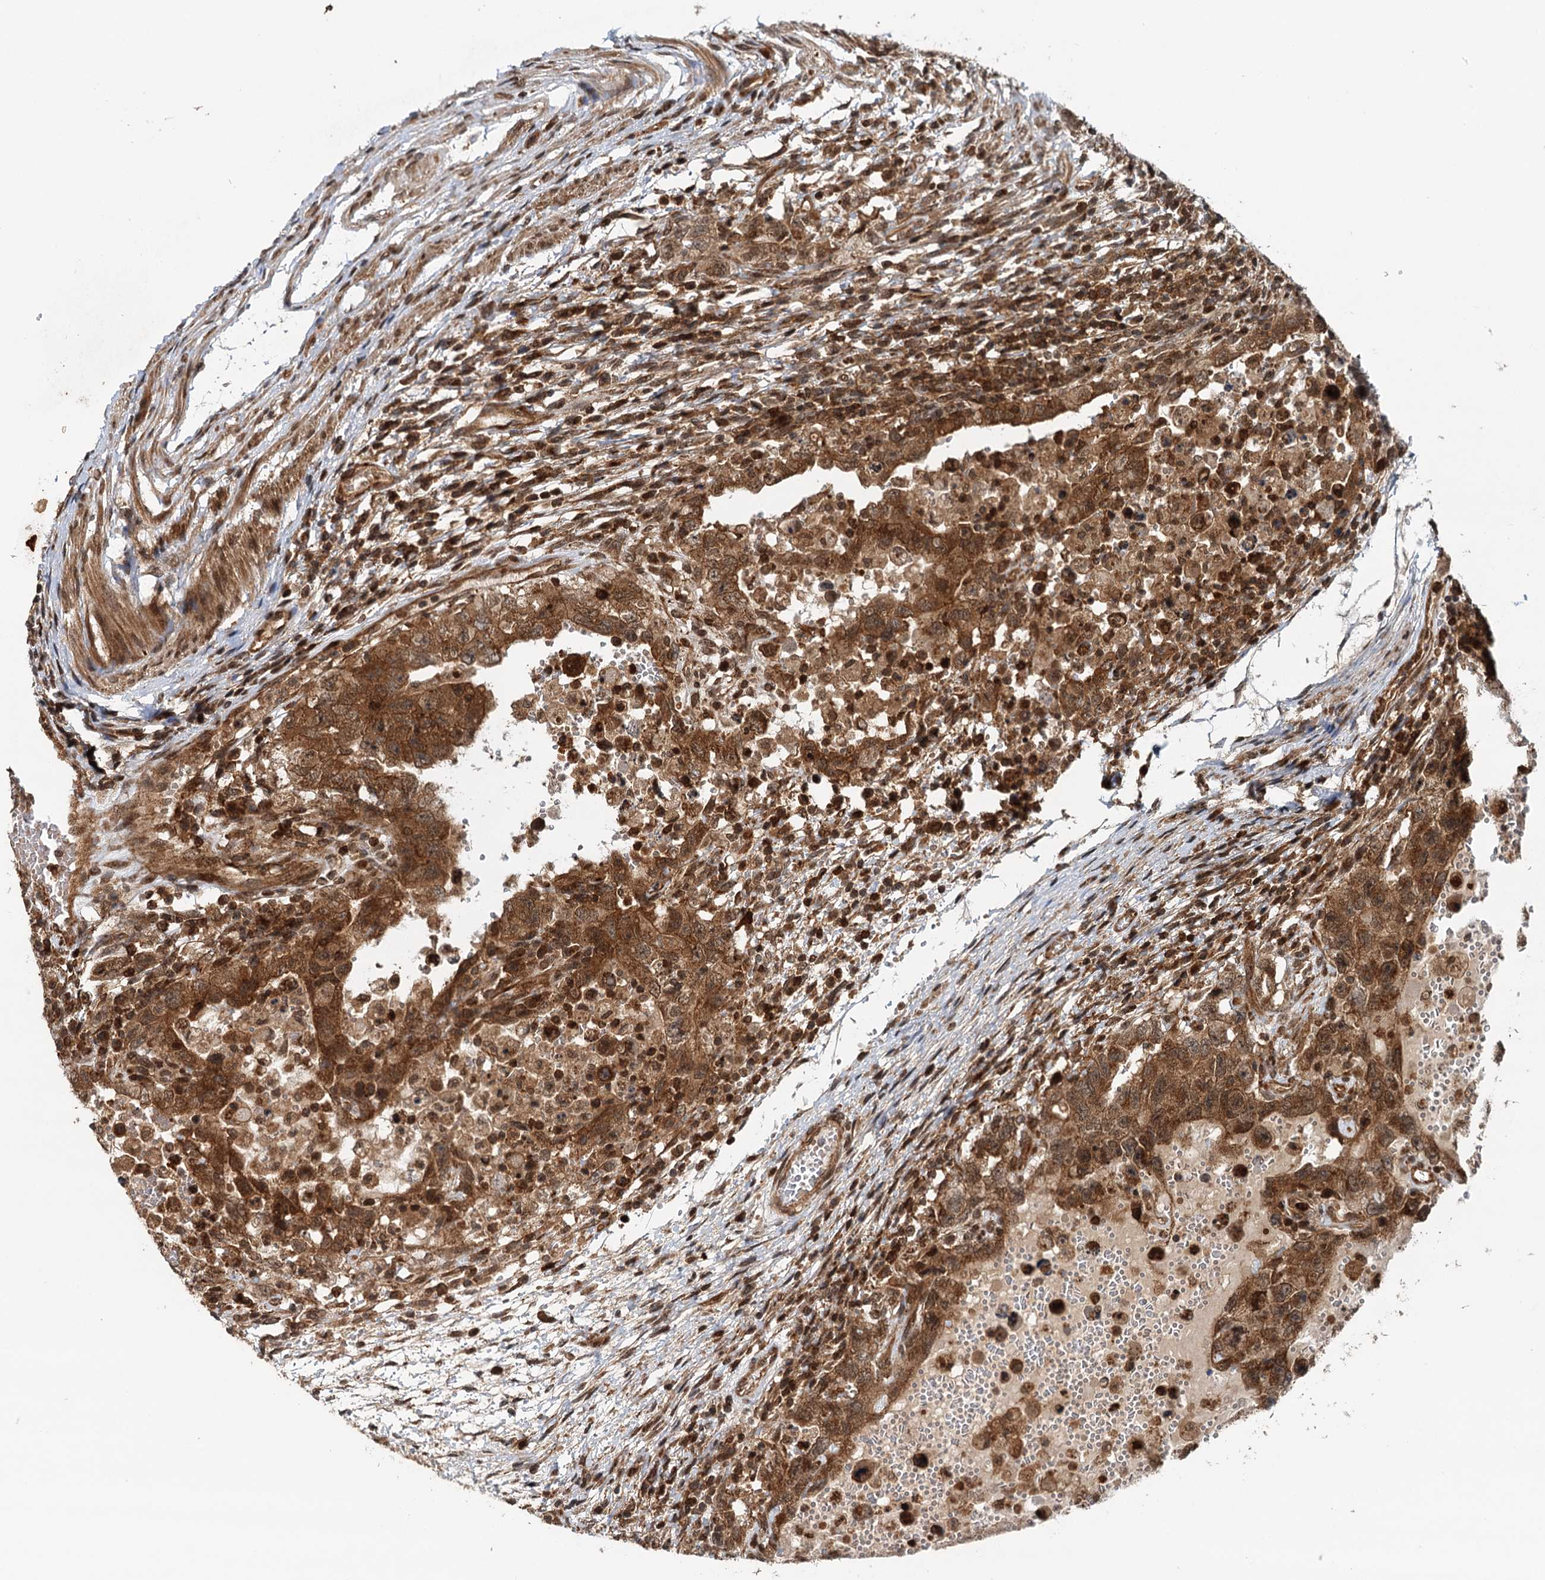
{"staining": {"intensity": "strong", "quantity": ">75%", "location": "cytoplasmic/membranous,nuclear"}, "tissue": "testis cancer", "cell_type": "Tumor cells", "image_type": "cancer", "snomed": [{"axis": "morphology", "description": "Carcinoma, Embryonal, NOS"}, {"axis": "topography", "description": "Testis"}], "caption": "An image of human testis cancer stained for a protein demonstrates strong cytoplasmic/membranous and nuclear brown staining in tumor cells.", "gene": "STUB1", "patient": {"sex": "male", "age": 26}}